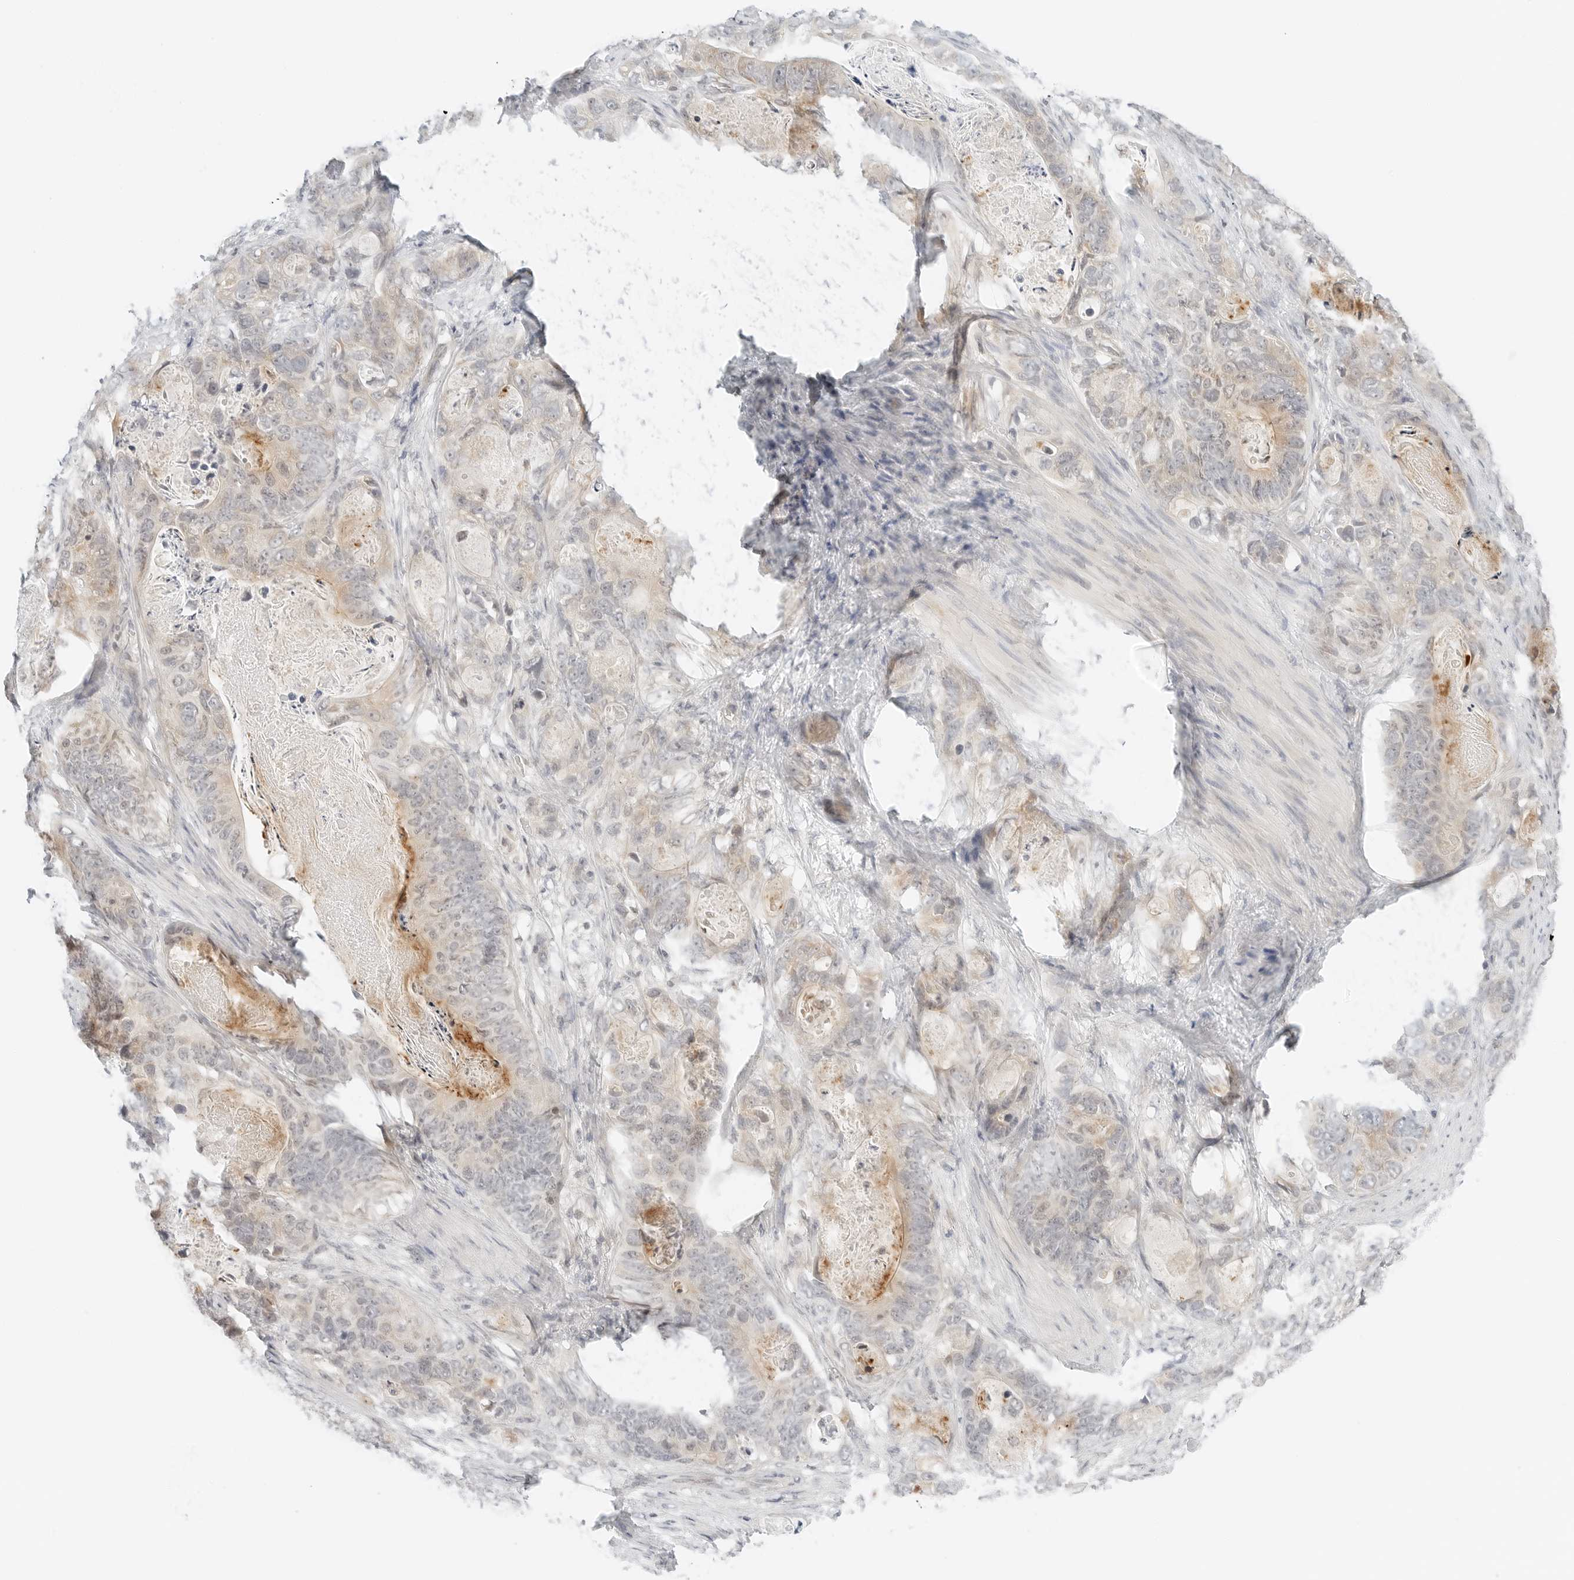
{"staining": {"intensity": "weak", "quantity": "<25%", "location": "cytoplasmic/membranous"}, "tissue": "stomach cancer", "cell_type": "Tumor cells", "image_type": "cancer", "snomed": [{"axis": "morphology", "description": "Normal tissue, NOS"}, {"axis": "morphology", "description": "Adenocarcinoma, NOS"}, {"axis": "topography", "description": "Stomach"}], "caption": "IHC histopathology image of human stomach cancer stained for a protein (brown), which demonstrates no staining in tumor cells. (DAB (3,3'-diaminobenzidine) IHC with hematoxylin counter stain).", "gene": "IQCC", "patient": {"sex": "female", "age": 89}}